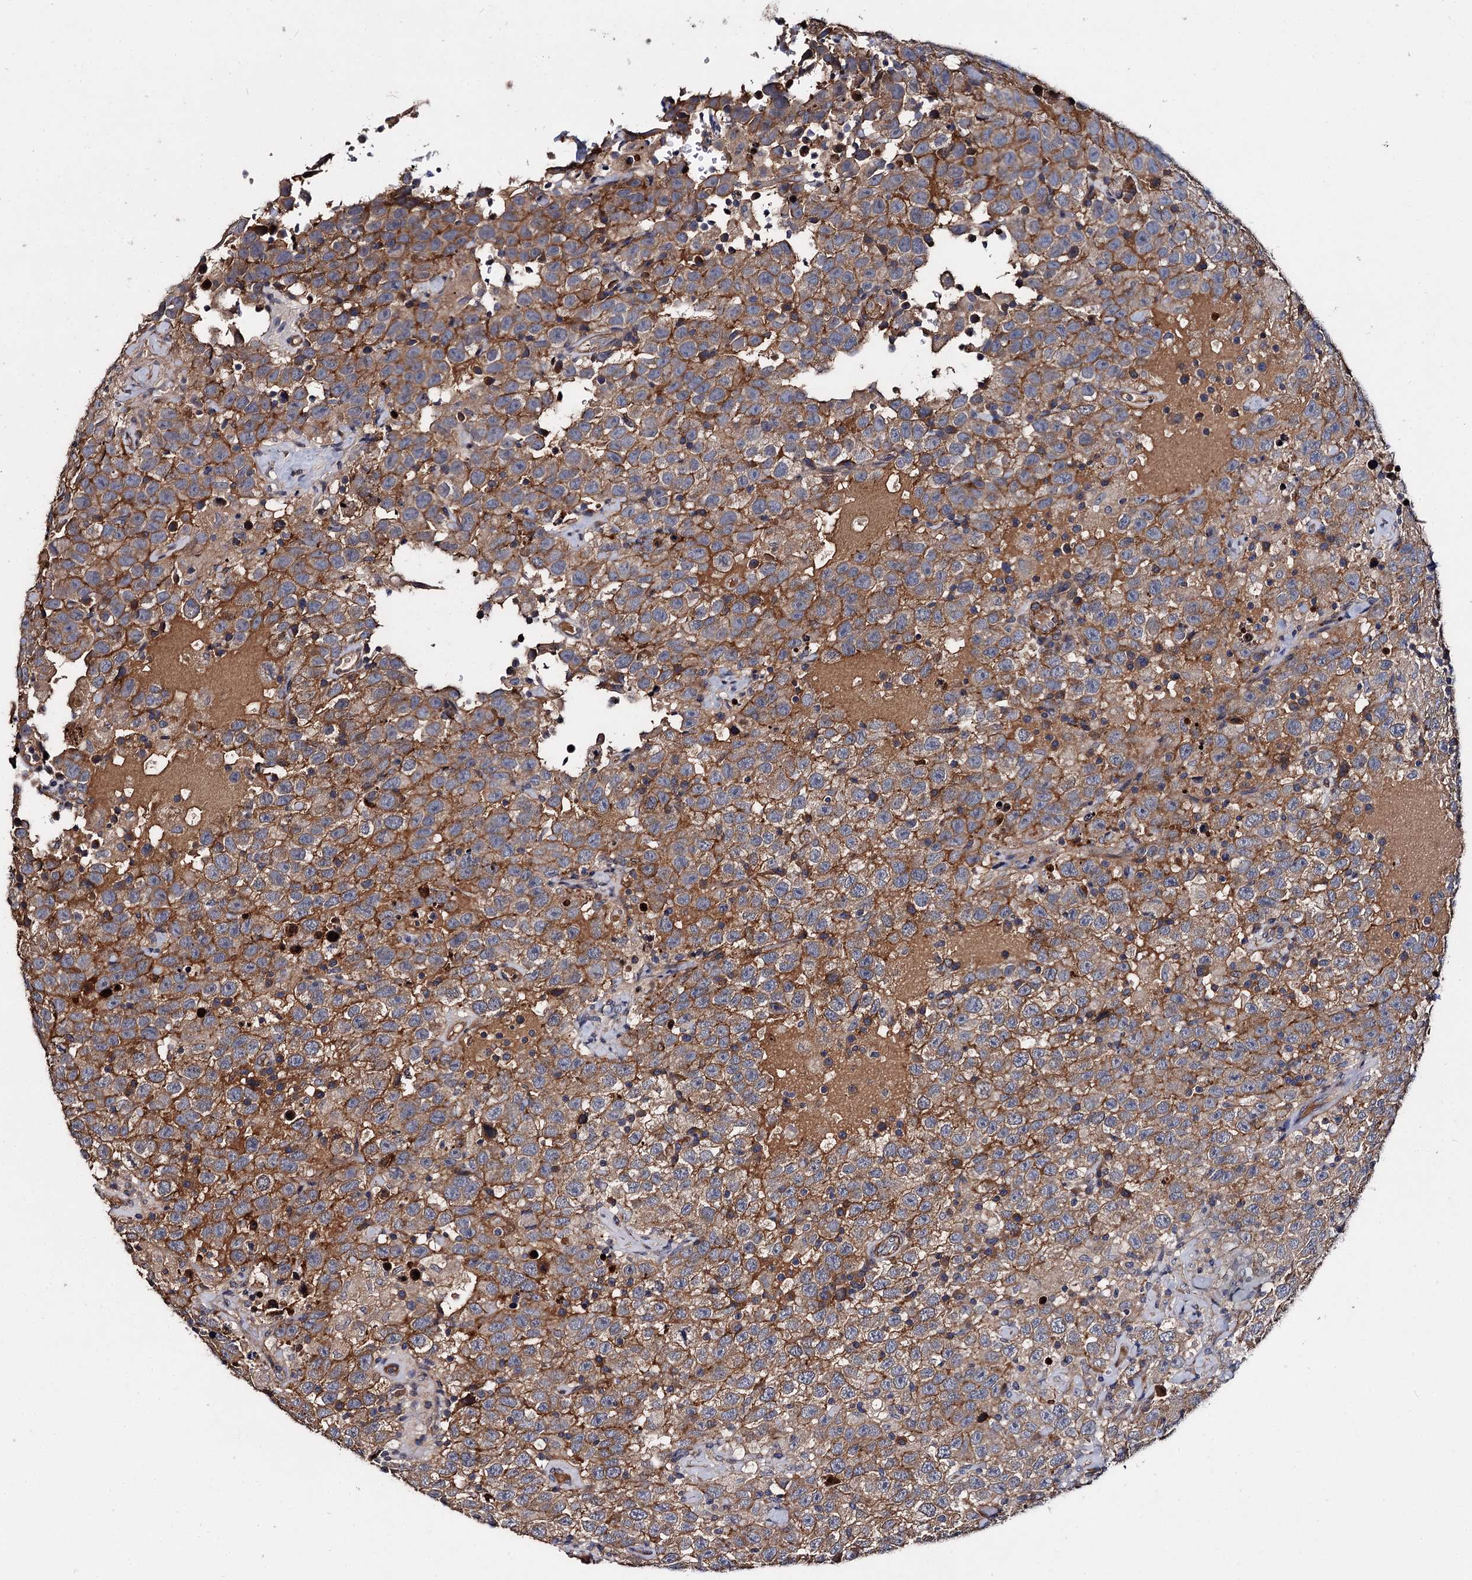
{"staining": {"intensity": "moderate", "quantity": ">75%", "location": "cytoplasmic/membranous"}, "tissue": "testis cancer", "cell_type": "Tumor cells", "image_type": "cancer", "snomed": [{"axis": "morphology", "description": "Seminoma, NOS"}, {"axis": "topography", "description": "Testis"}], "caption": "DAB immunohistochemical staining of human testis cancer shows moderate cytoplasmic/membranous protein expression in approximately >75% of tumor cells.", "gene": "ISM2", "patient": {"sex": "male", "age": 41}}